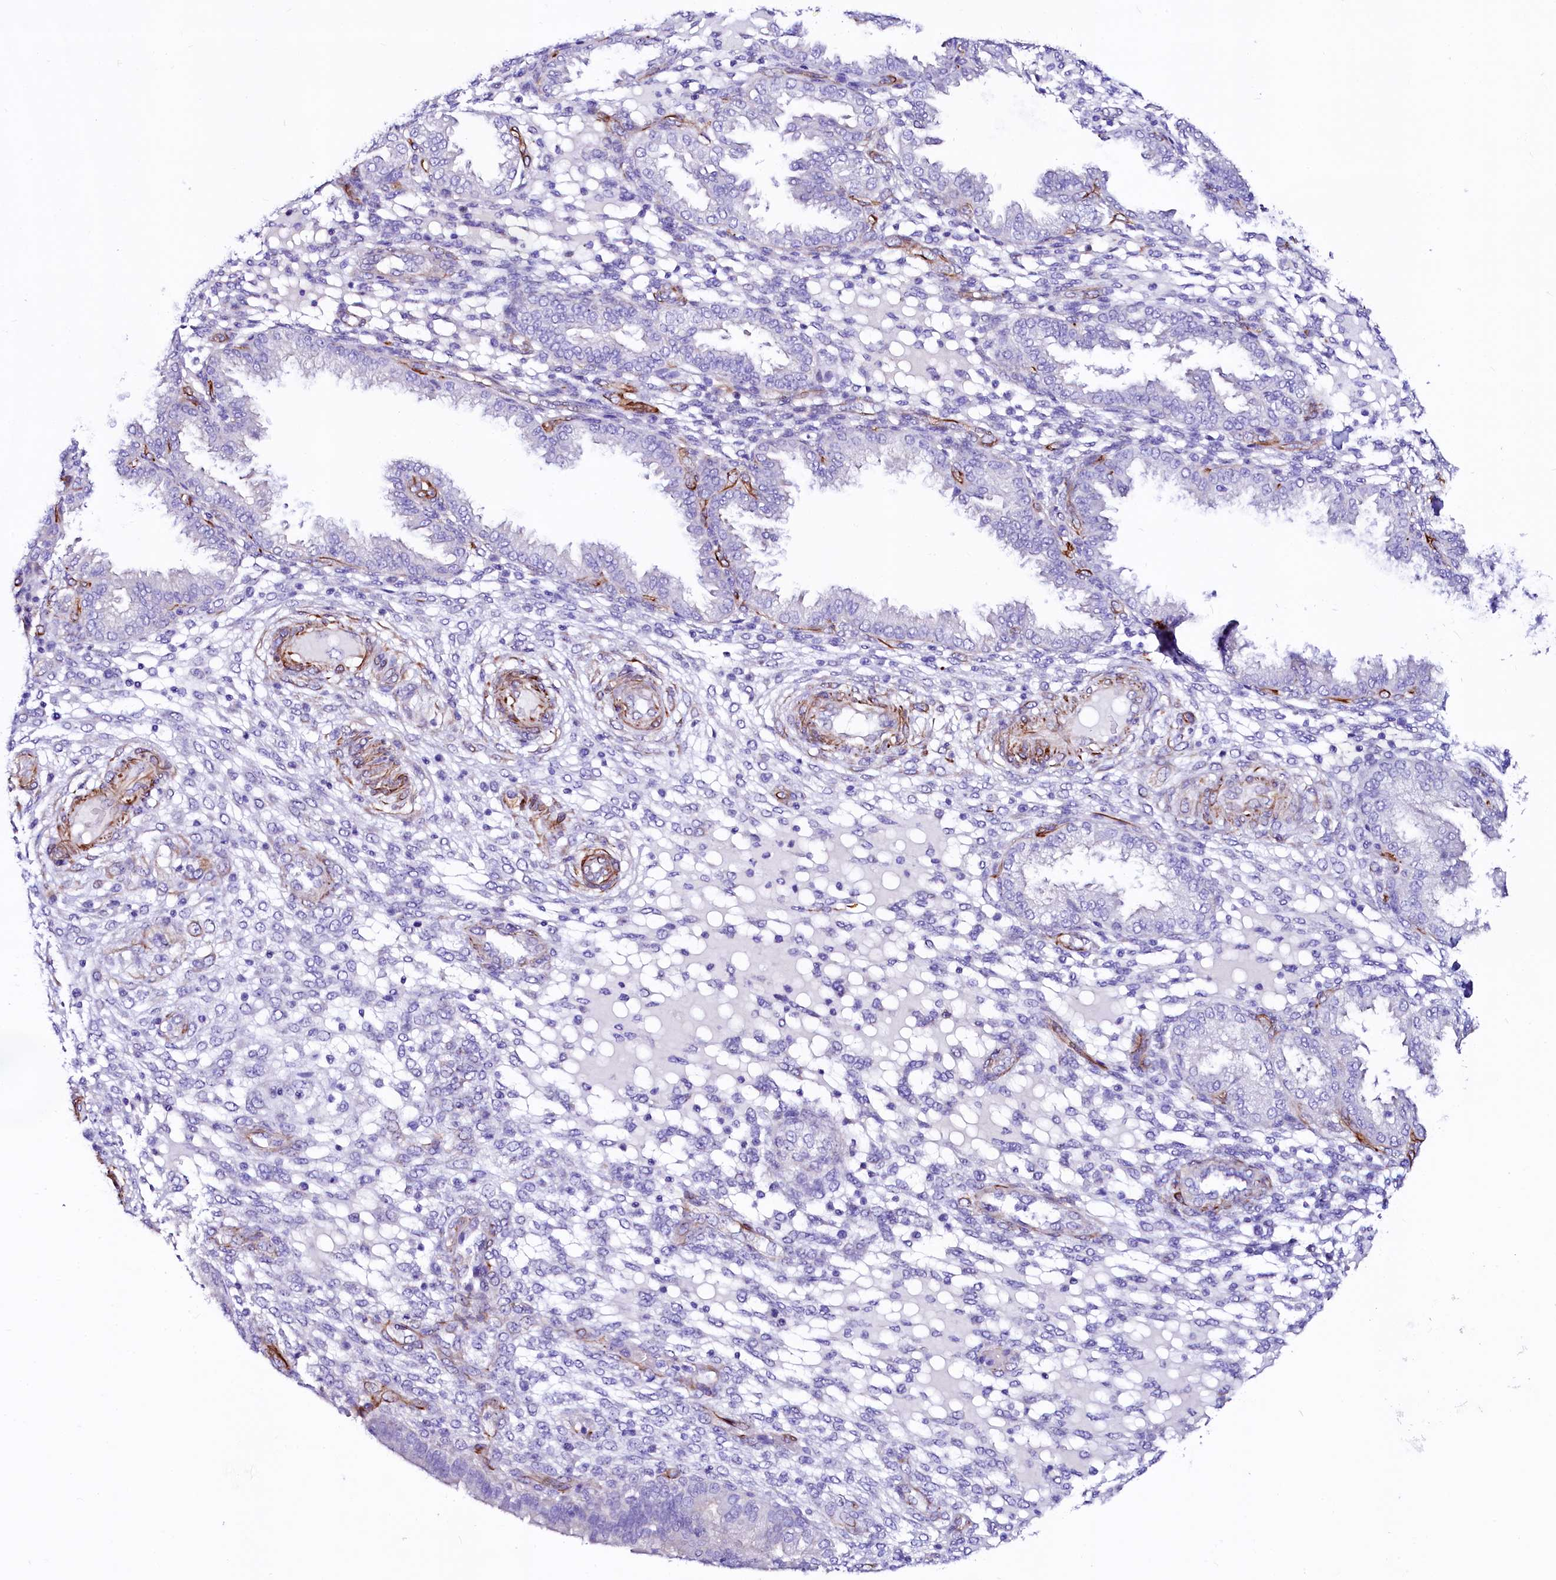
{"staining": {"intensity": "negative", "quantity": "none", "location": "none"}, "tissue": "endometrium", "cell_type": "Cells in endometrial stroma", "image_type": "normal", "snomed": [{"axis": "morphology", "description": "Normal tissue, NOS"}, {"axis": "topography", "description": "Endometrium"}], "caption": "An IHC photomicrograph of benign endometrium is shown. There is no staining in cells in endometrial stroma of endometrium.", "gene": "SFR1", "patient": {"sex": "female", "age": 33}}